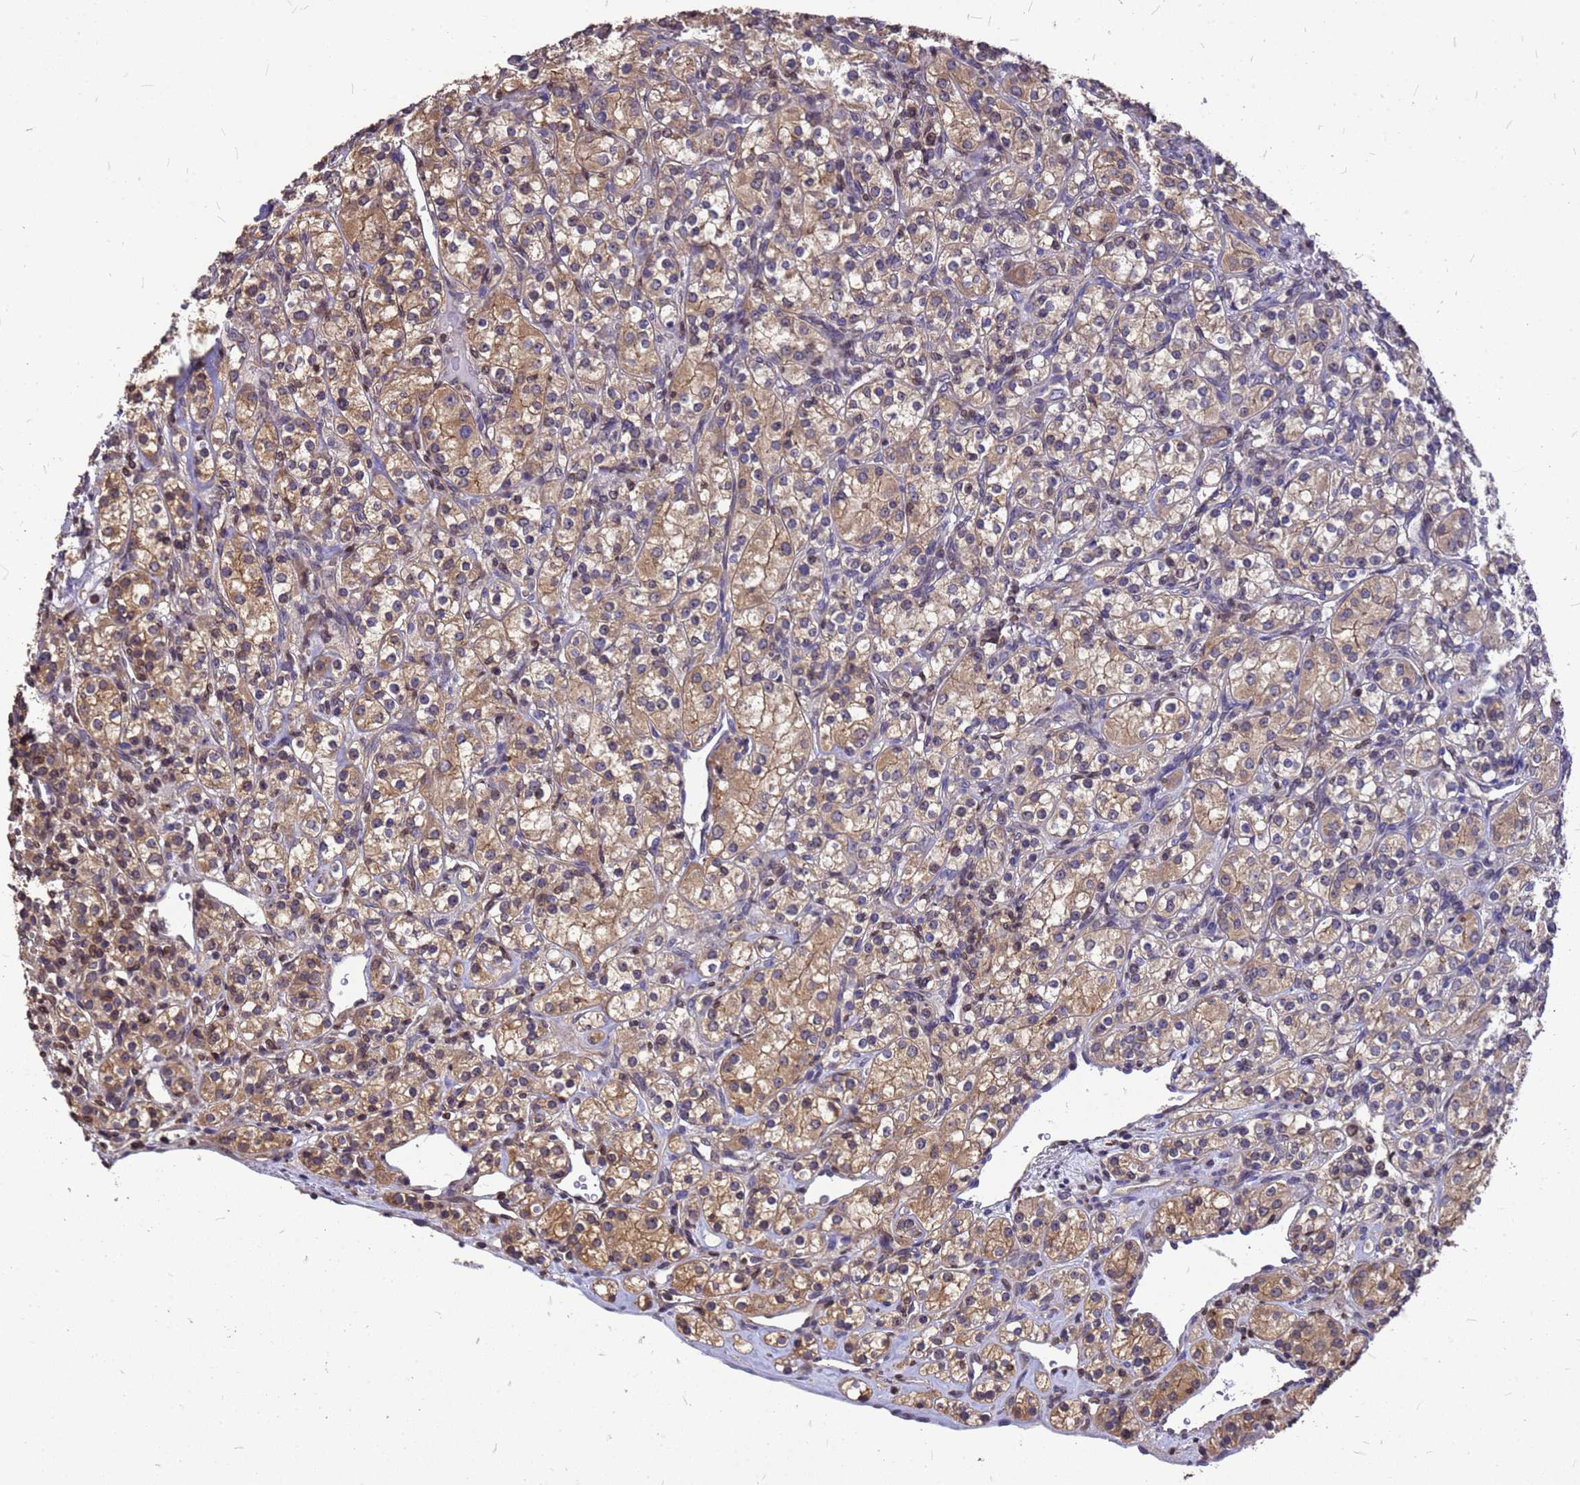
{"staining": {"intensity": "moderate", "quantity": ">75%", "location": "cytoplasmic/membranous"}, "tissue": "renal cancer", "cell_type": "Tumor cells", "image_type": "cancer", "snomed": [{"axis": "morphology", "description": "Adenocarcinoma, NOS"}, {"axis": "topography", "description": "Kidney"}], "caption": "This is an image of immunohistochemistry (IHC) staining of renal adenocarcinoma, which shows moderate positivity in the cytoplasmic/membranous of tumor cells.", "gene": "C1orf35", "patient": {"sex": "male", "age": 77}}